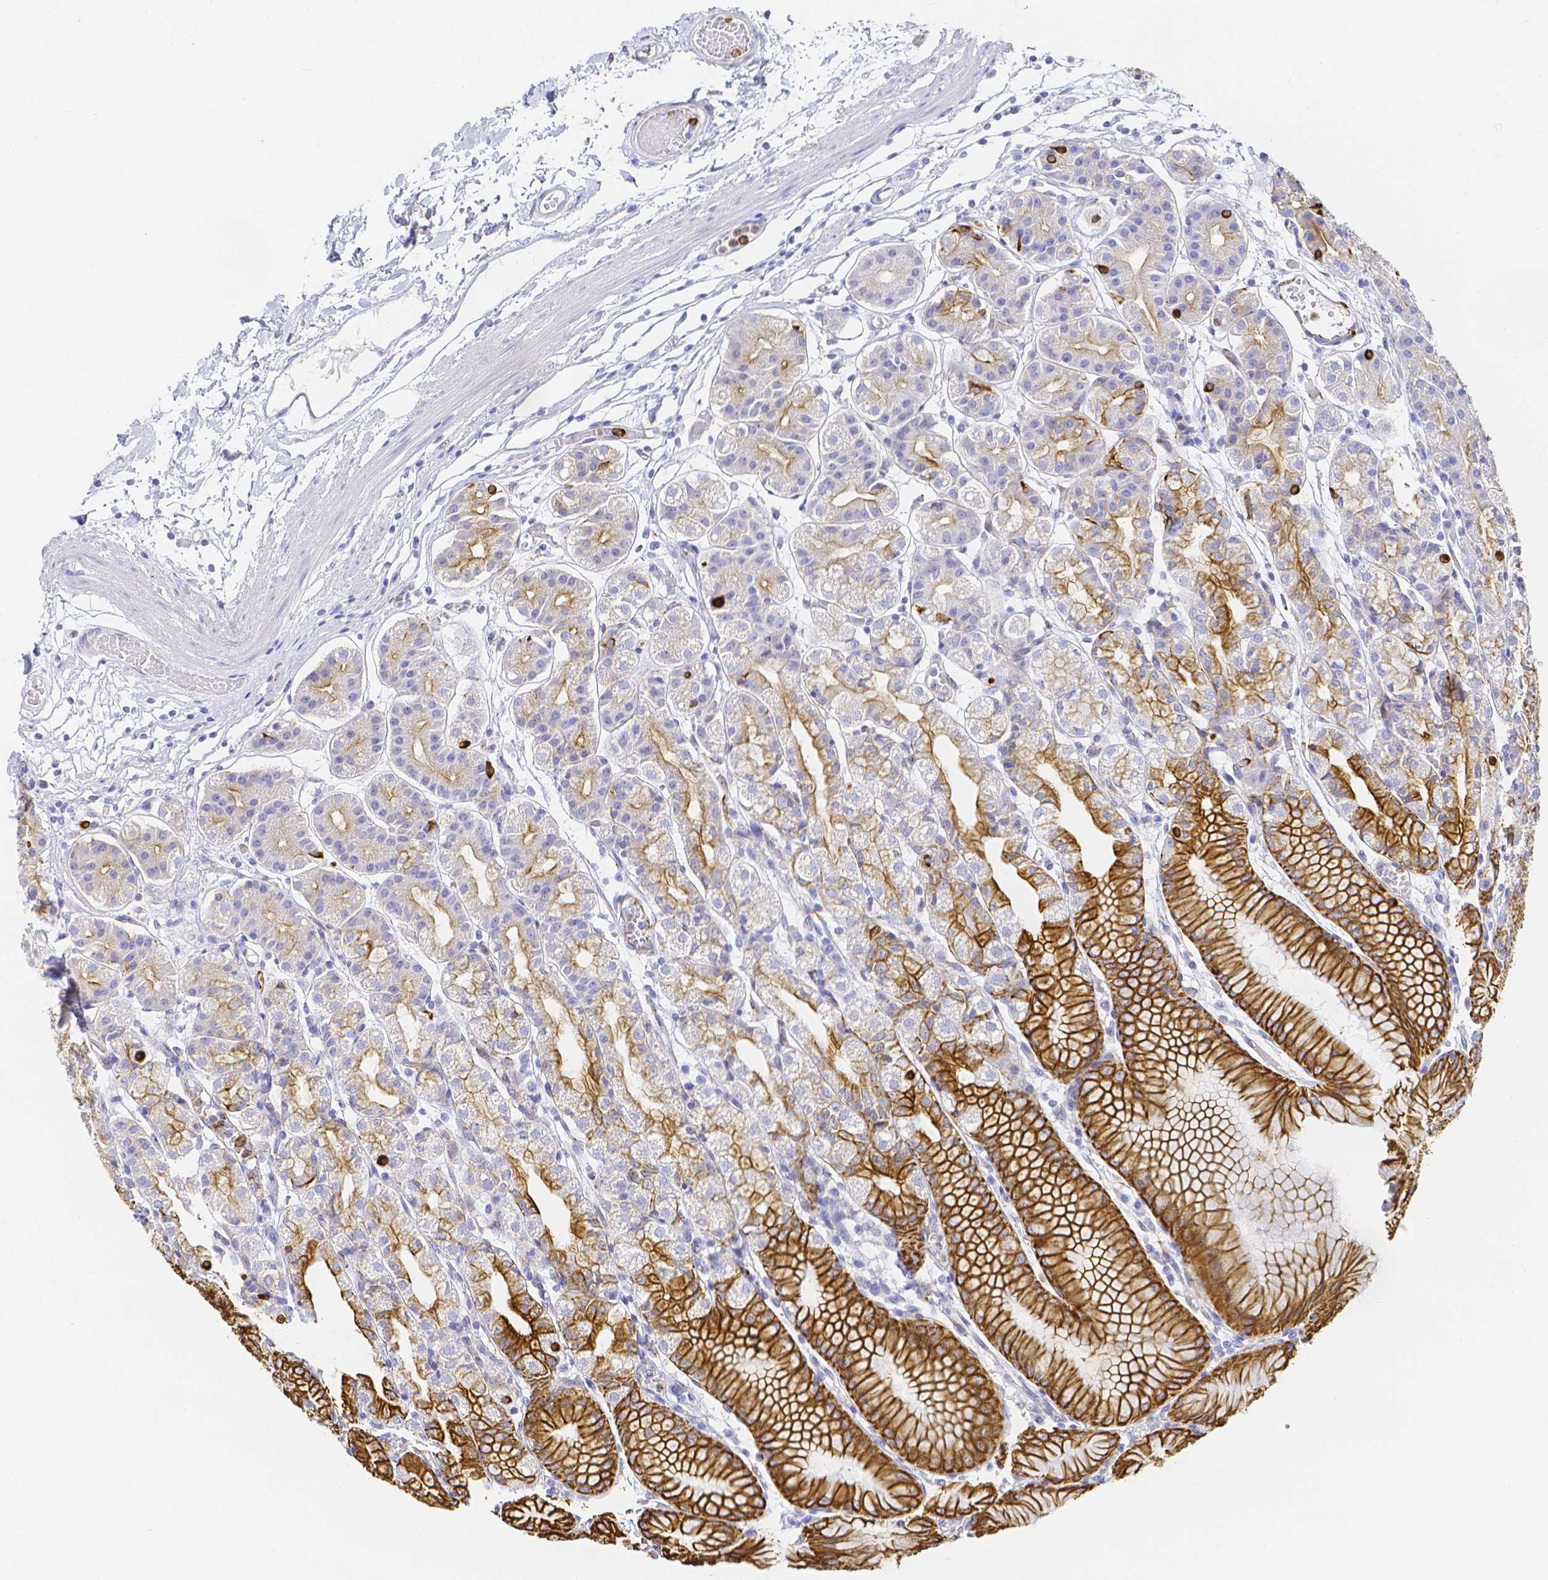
{"staining": {"intensity": "strong", "quantity": "25%-75%", "location": "cytoplasmic/membranous"}, "tissue": "stomach", "cell_type": "Glandular cells", "image_type": "normal", "snomed": [{"axis": "morphology", "description": "Normal tissue, NOS"}, {"axis": "topography", "description": "Stomach"}], "caption": "A high amount of strong cytoplasmic/membranous positivity is present in about 25%-75% of glandular cells in unremarkable stomach.", "gene": "SMURF1", "patient": {"sex": "female", "age": 57}}